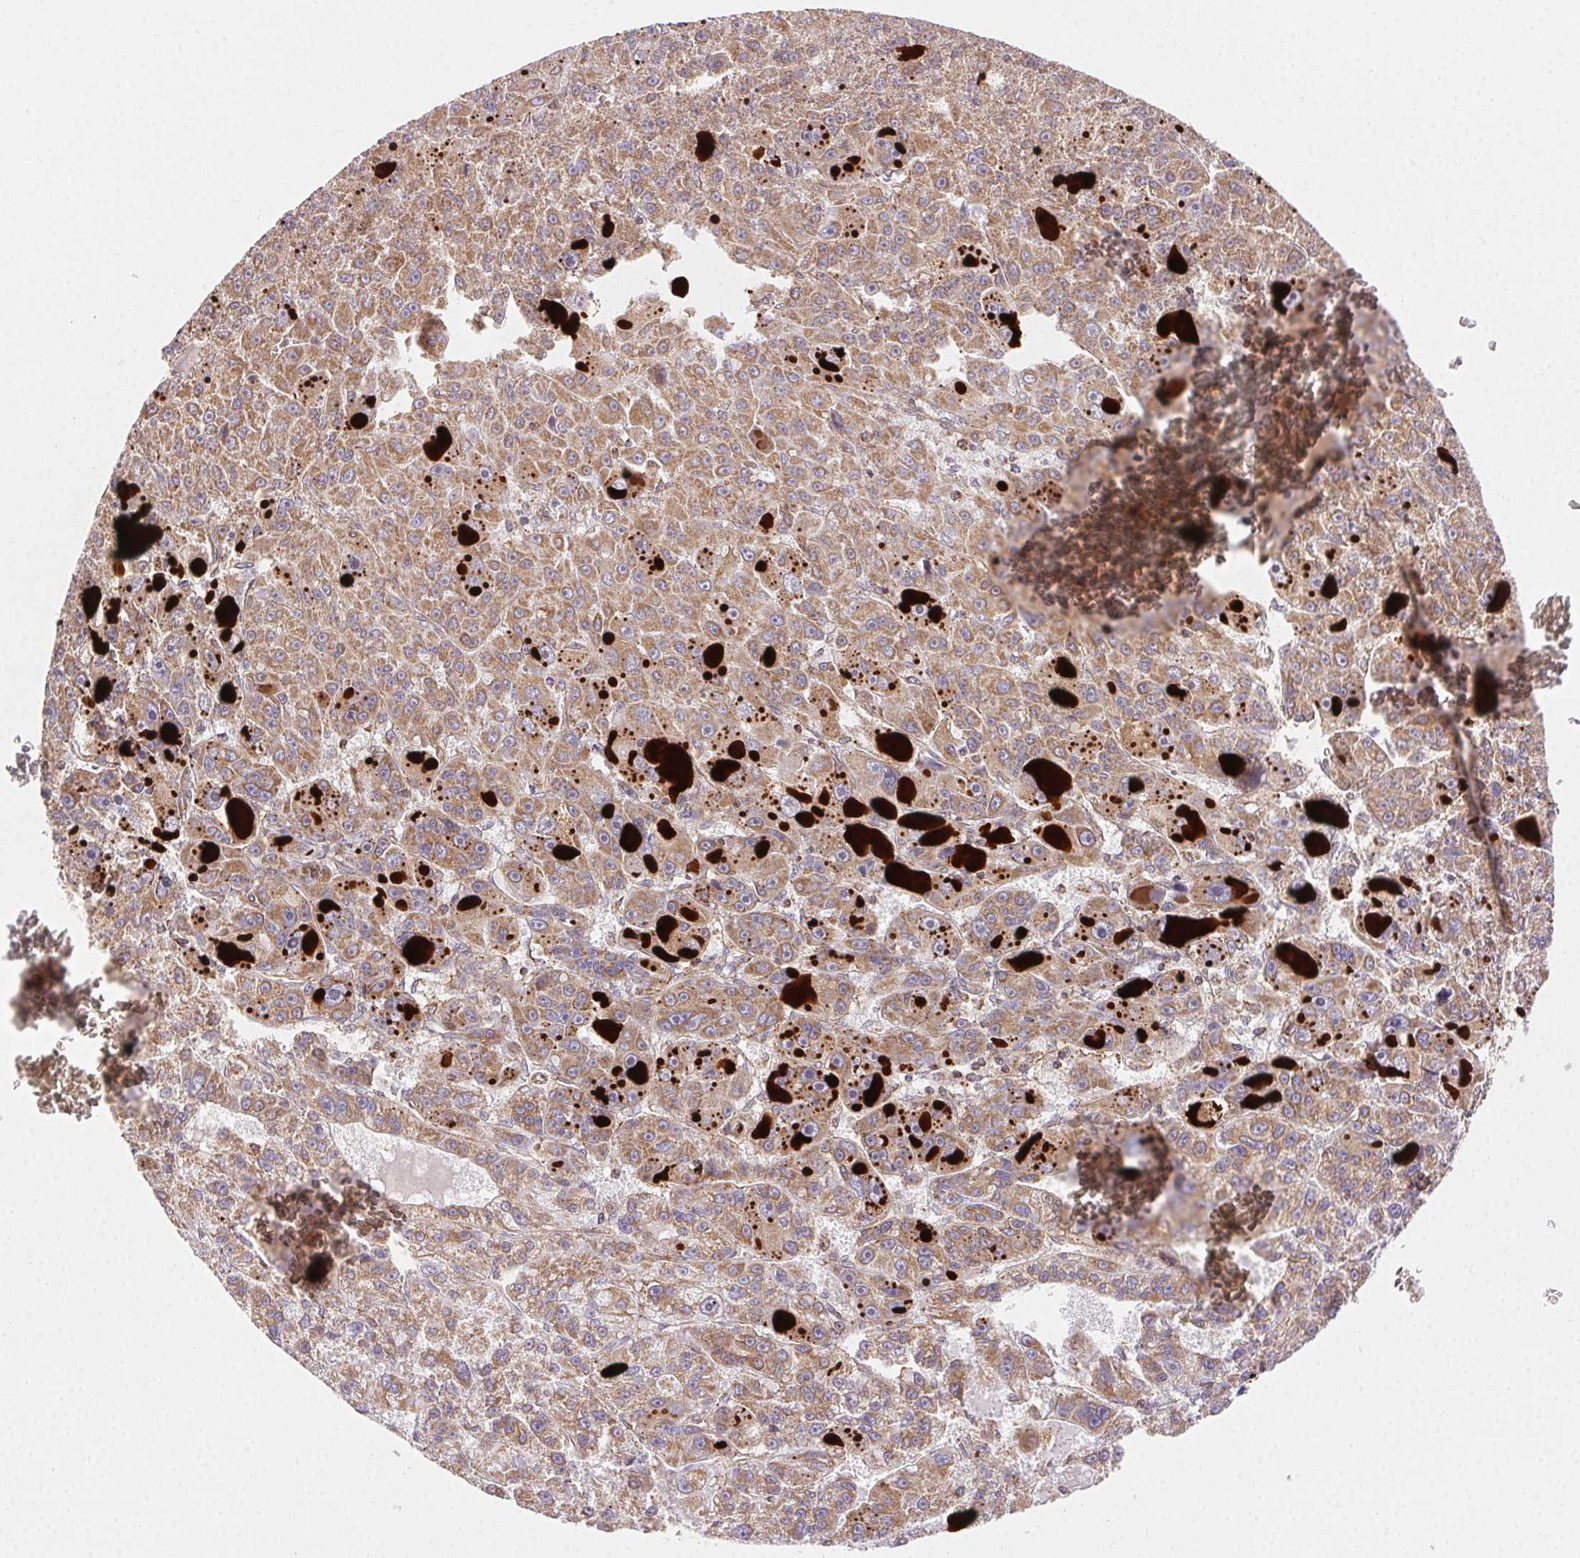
{"staining": {"intensity": "moderate", "quantity": ">75%", "location": "cytoplasmic/membranous"}, "tissue": "liver cancer", "cell_type": "Tumor cells", "image_type": "cancer", "snomed": [{"axis": "morphology", "description": "Carcinoma, Hepatocellular, NOS"}, {"axis": "topography", "description": "Liver"}], "caption": "Immunohistochemical staining of human liver cancer displays moderate cytoplasmic/membranous protein staining in about >75% of tumor cells.", "gene": "CLPB", "patient": {"sex": "male", "age": 76}}